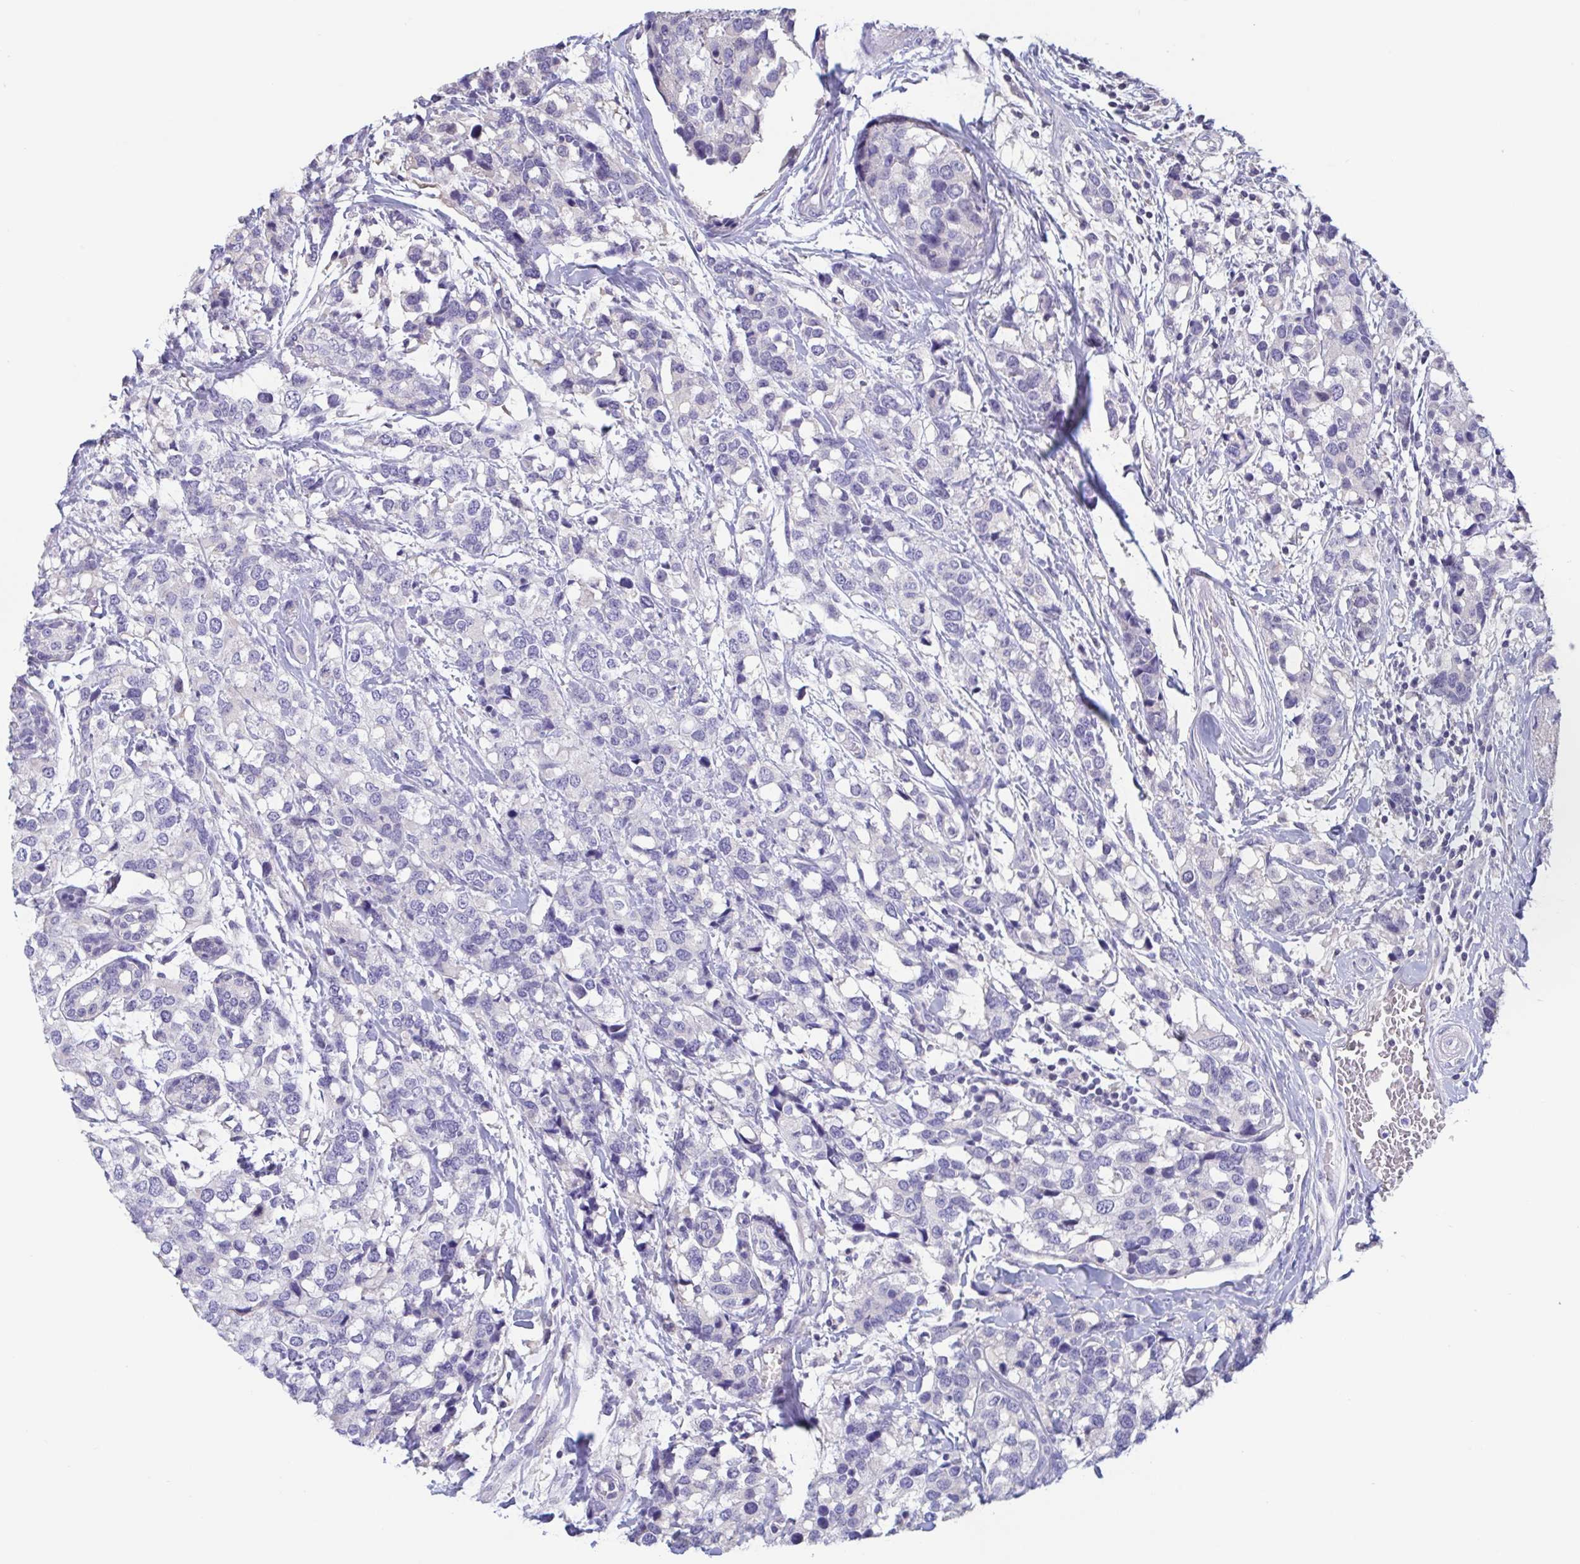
{"staining": {"intensity": "negative", "quantity": "none", "location": "none"}, "tissue": "breast cancer", "cell_type": "Tumor cells", "image_type": "cancer", "snomed": [{"axis": "morphology", "description": "Lobular carcinoma"}, {"axis": "topography", "description": "Breast"}], "caption": "Breast cancer stained for a protein using immunohistochemistry exhibits no expression tumor cells.", "gene": "TREH", "patient": {"sex": "female", "age": 59}}